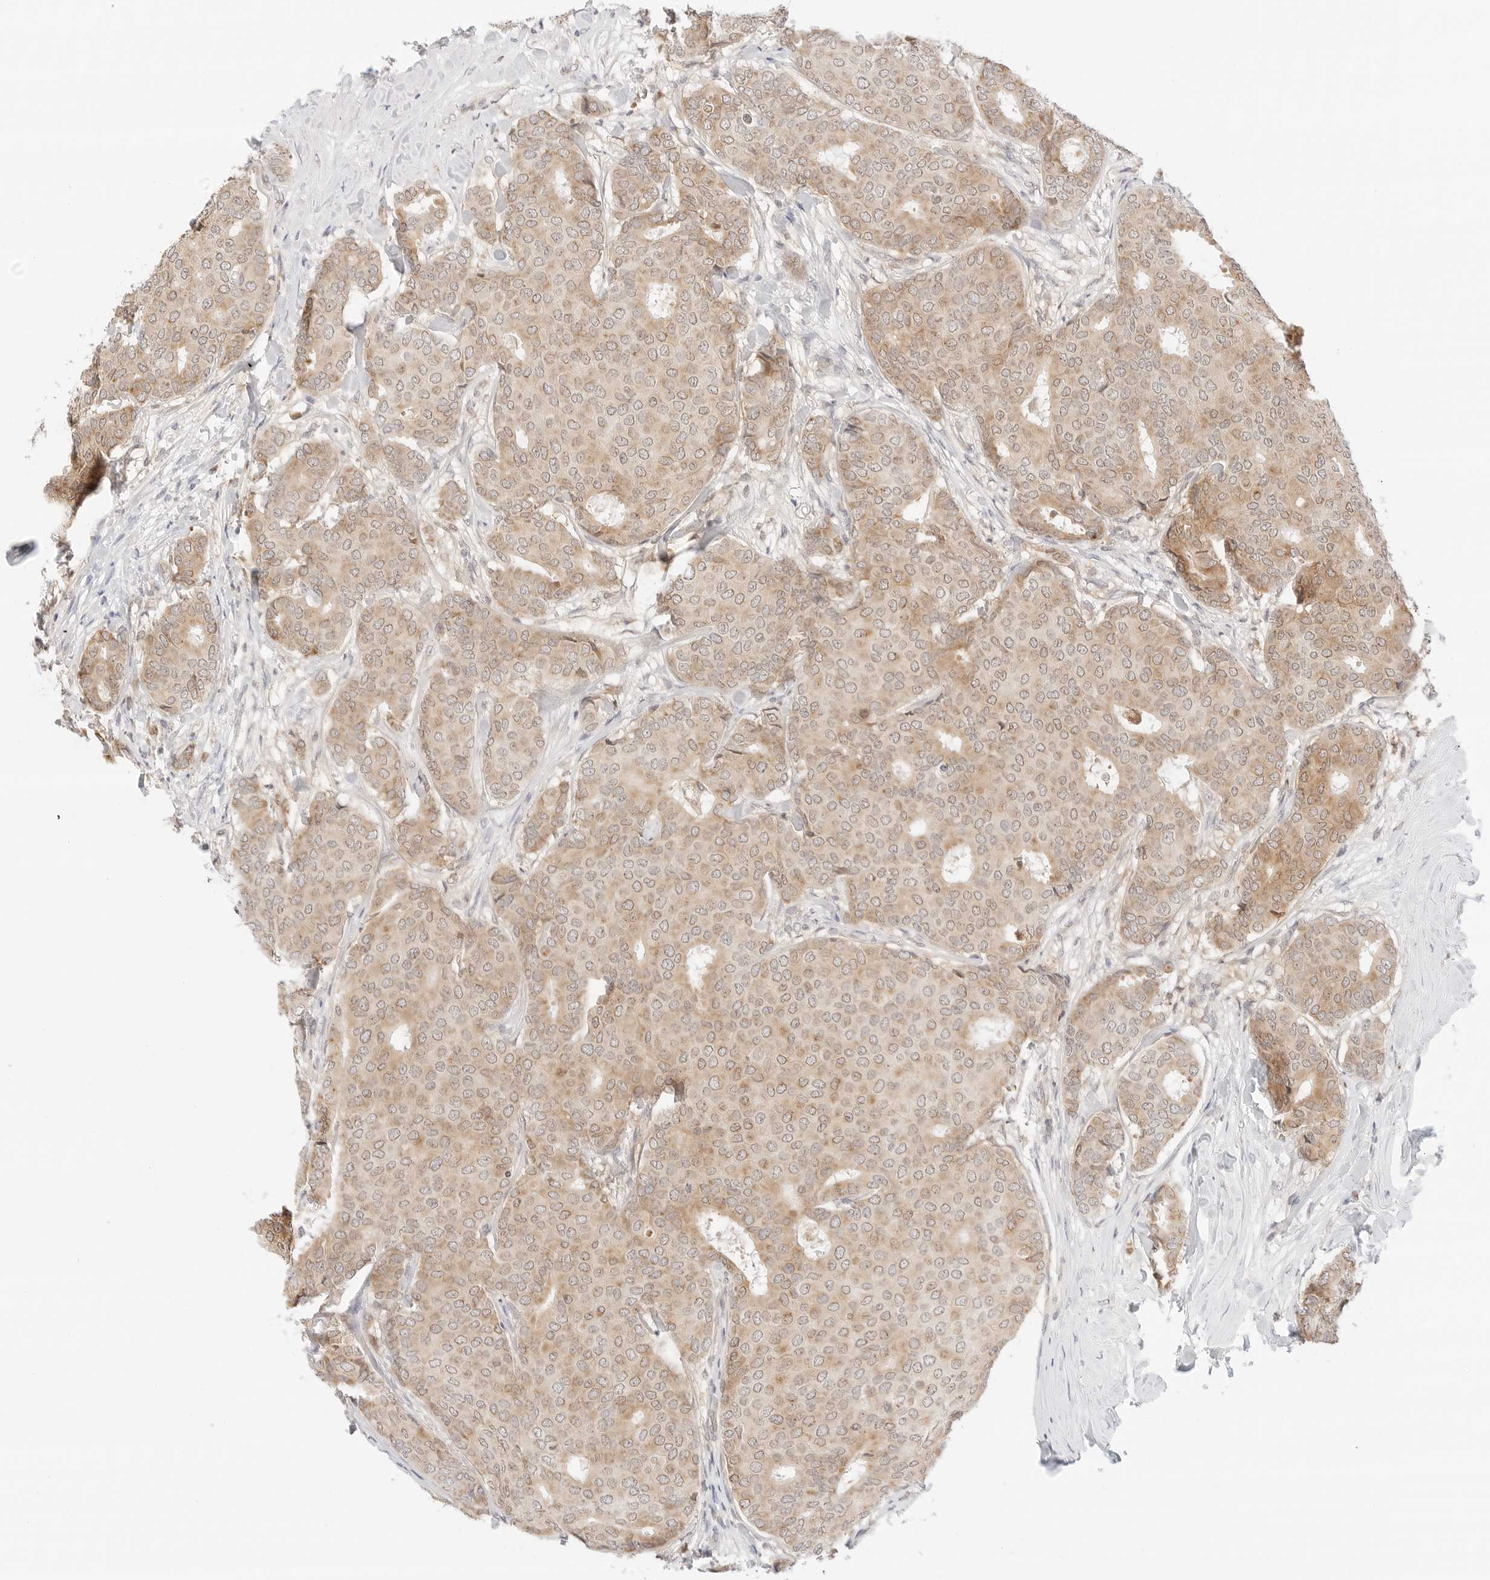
{"staining": {"intensity": "moderate", "quantity": ">75%", "location": "cytoplasmic/membranous"}, "tissue": "breast cancer", "cell_type": "Tumor cells", "image_type": "cancer", "snomed": [{"axis": "morphology", "description": "Duct carcinoma"}, {"axis": "topography", "description": "Breast"}], "caption": "Breast cancer stained with DAB immunohistochemistry (IHC) reveals medium levels of moderate cytoplasmic/membranous expression in about >75% of tumor cells.", "gene": "ERO1B", "patient": {"sex": "female", "age": 75}}